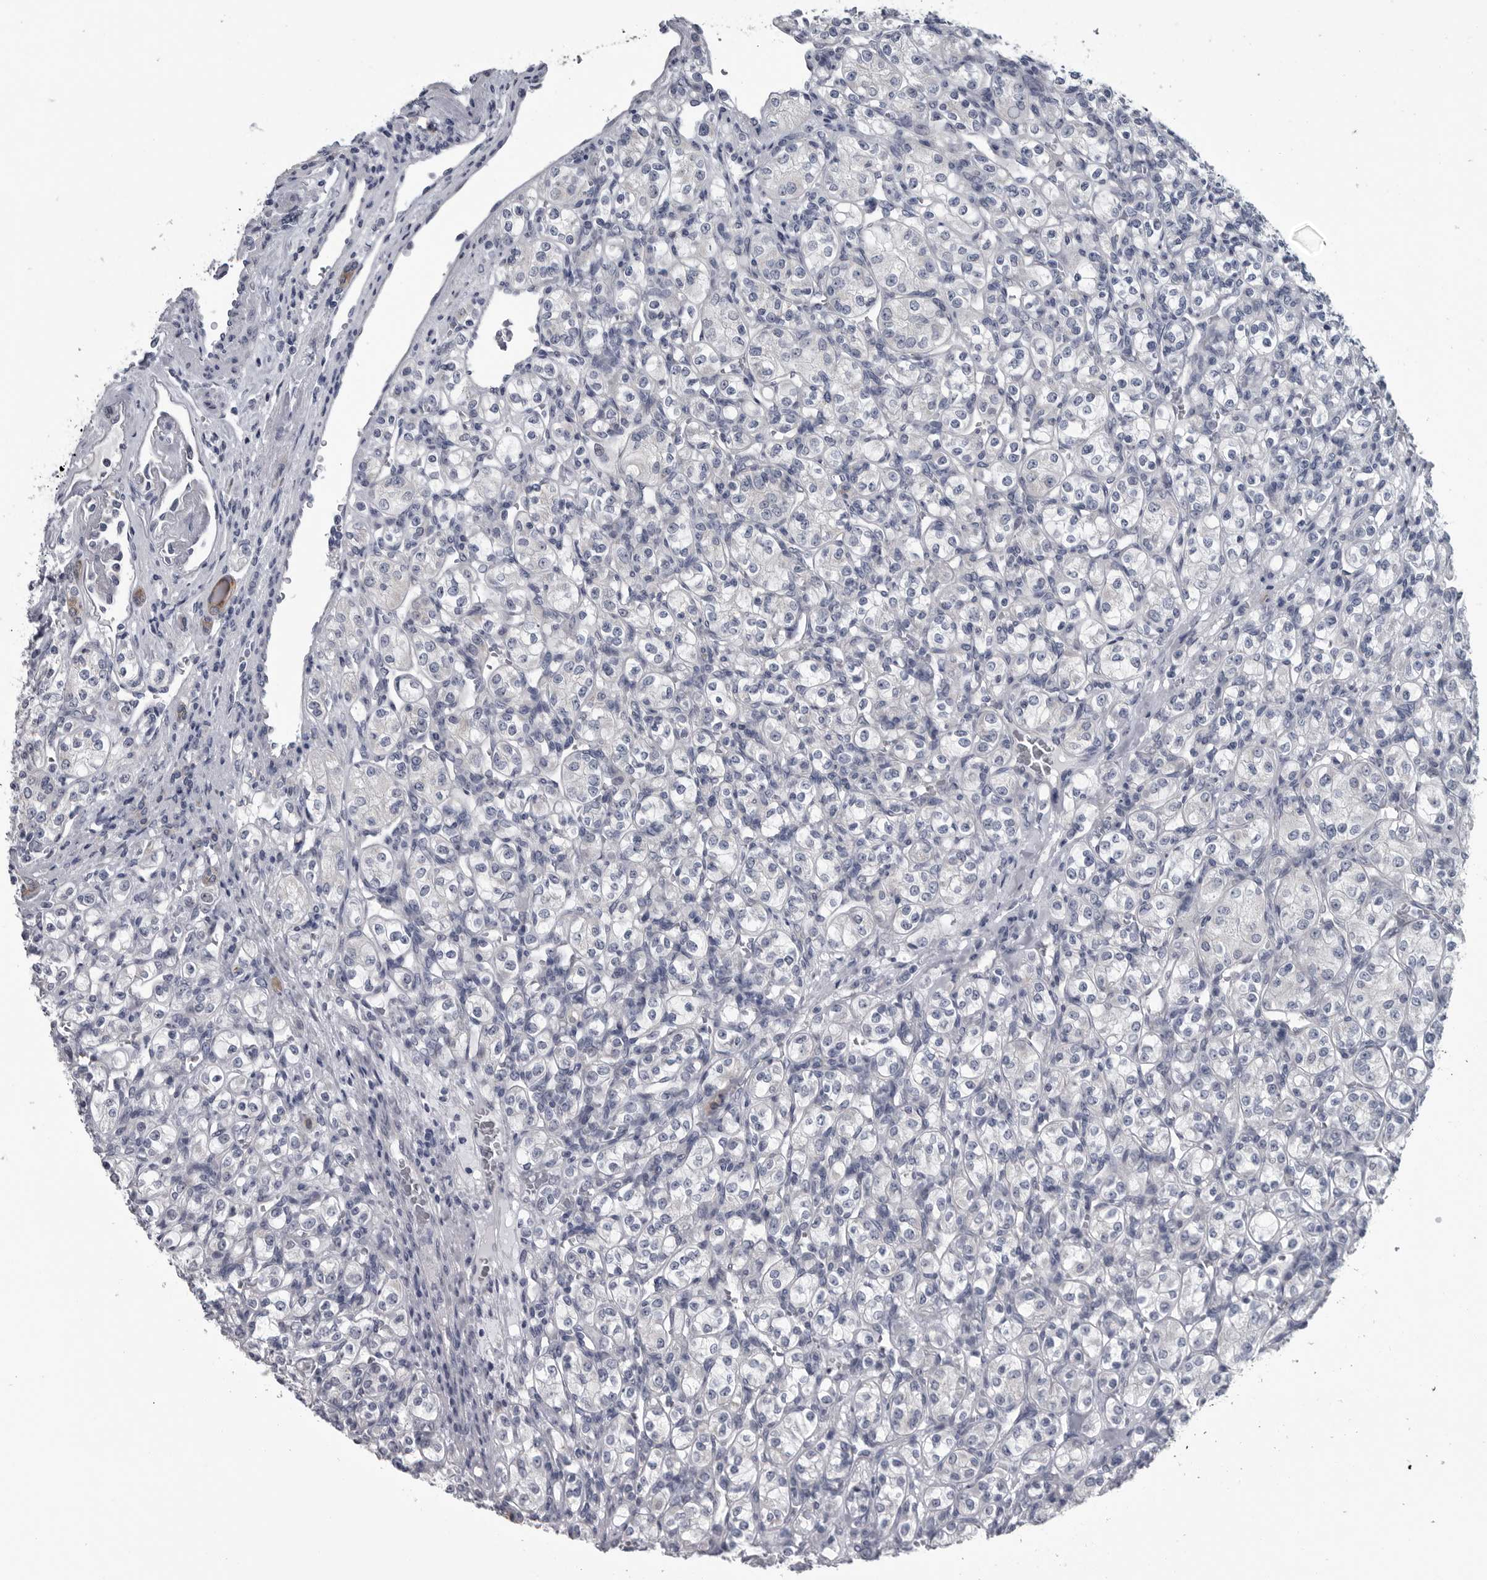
{"staining": {"intensity": "negative", "quantity": "none", "location": "none"}, "tissue": "renal cancer", "cell_type": "Tumor cells", "image_type": "cancer", "snomed": [{"axis": "morphology", "description": "Adenocarcinoma, NOS"}, {"axis": "topography", "description": "Kidney"}], "caption": "Immunohistochemistry photomicrograph of neoplastic tissue: adenocarcinoma (renal) stained with DAB (3,3'-diaminobenzidine) exhibits no significant protein staining in tumor cells.", "gene": "MYOC", "patient": {"sex": "male", "age": 77}}